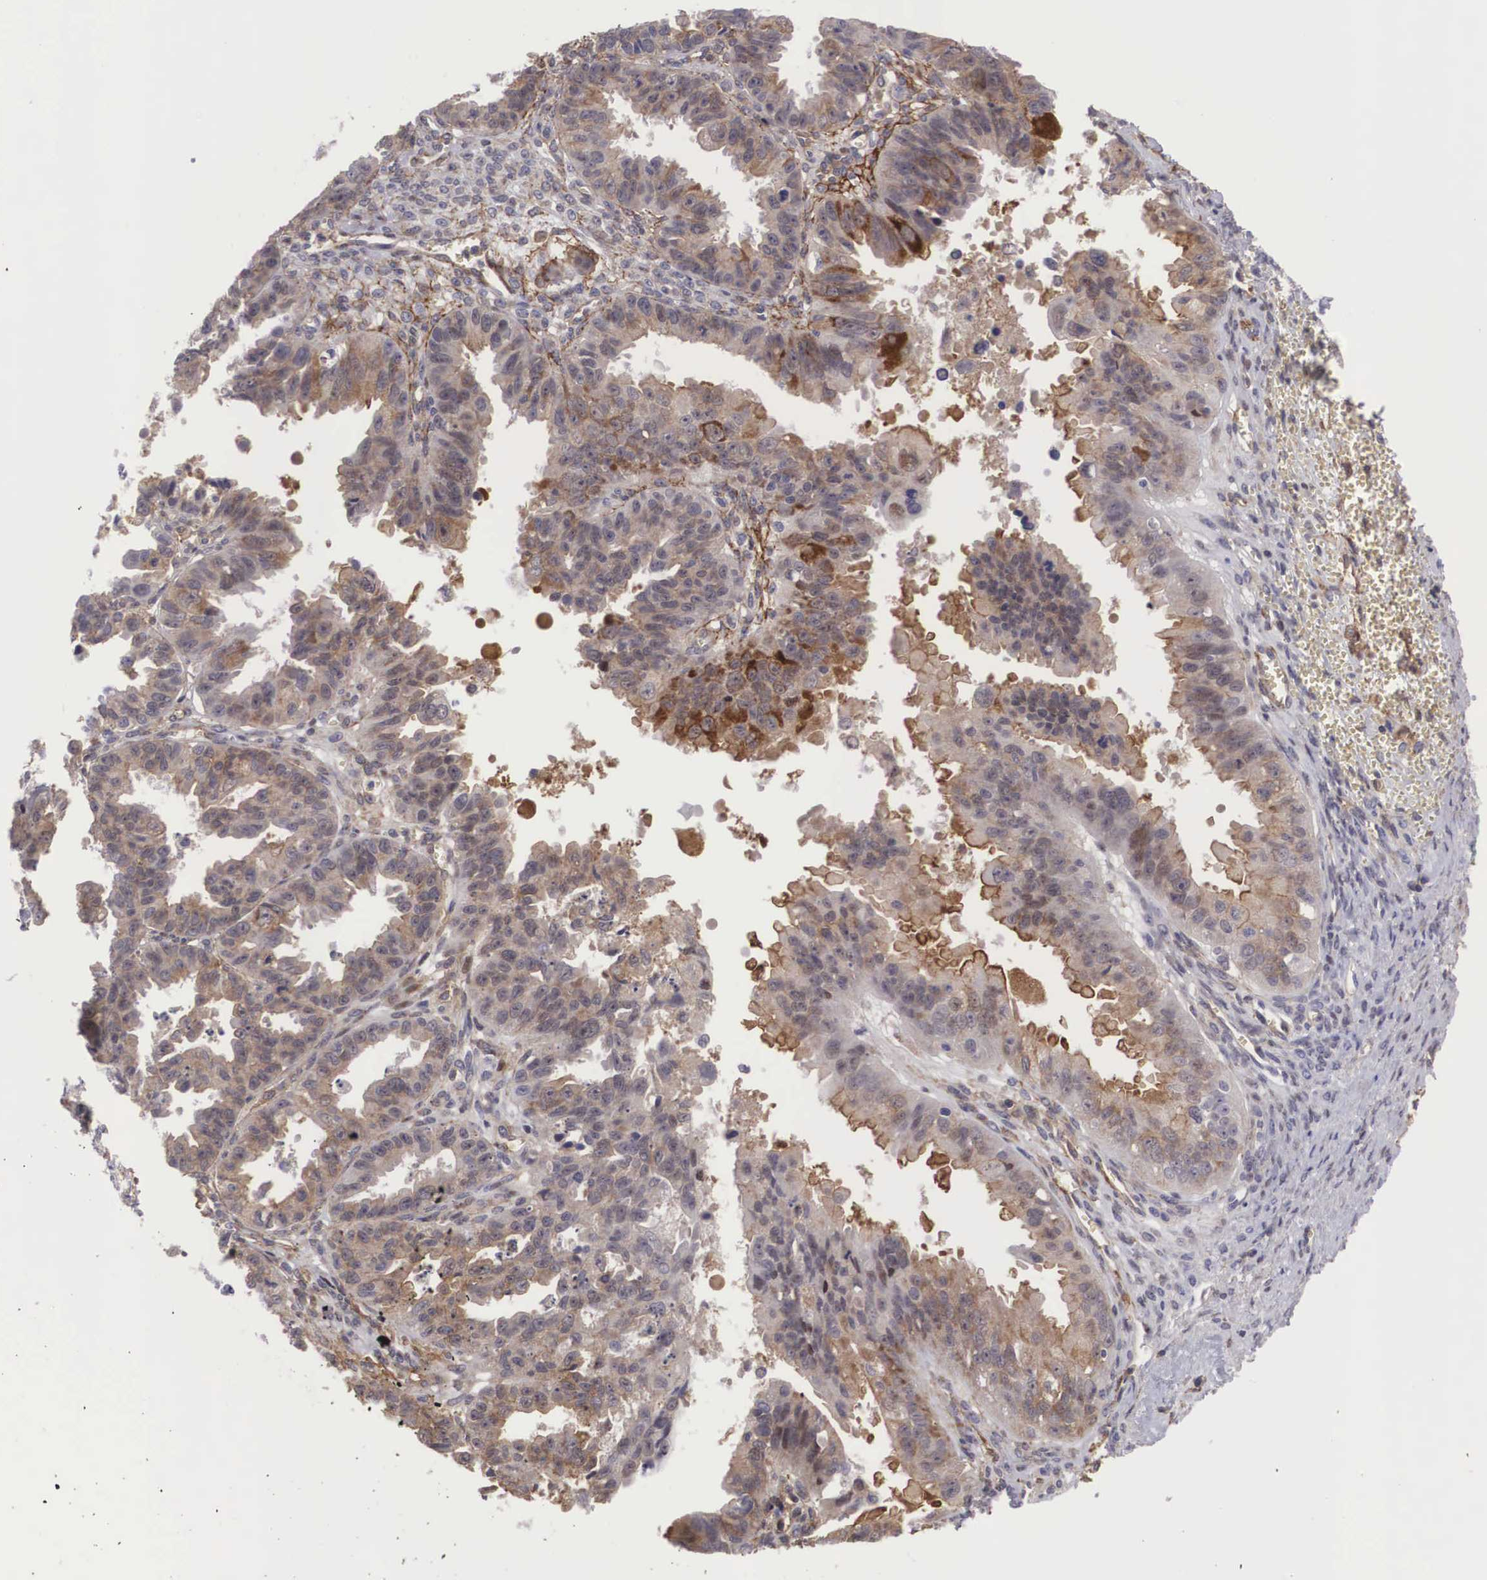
{"staining": {"intensity": "moderate", "quantity": ">75%", "location": "cytoplasmic/membranous,nuclear"}, "tissue": "ovarian cancer", "cell_type": "Tumor cells", "image_type": "cancer", "snomed": [{"axis": "morphology", "description": "Carcinoma, endometroid"}, {"axis": "topography", "description": "Ovary"}], "caption": "Human ovarian cancer (endometroid carcinoma) stained with a brown dye displays moderate cytoplasmic/membranous and nuclear positive positivity in approximately >75% of tumor cells.", "gene": "EMID1", "patient": {"sex": "female", "age": 85}}